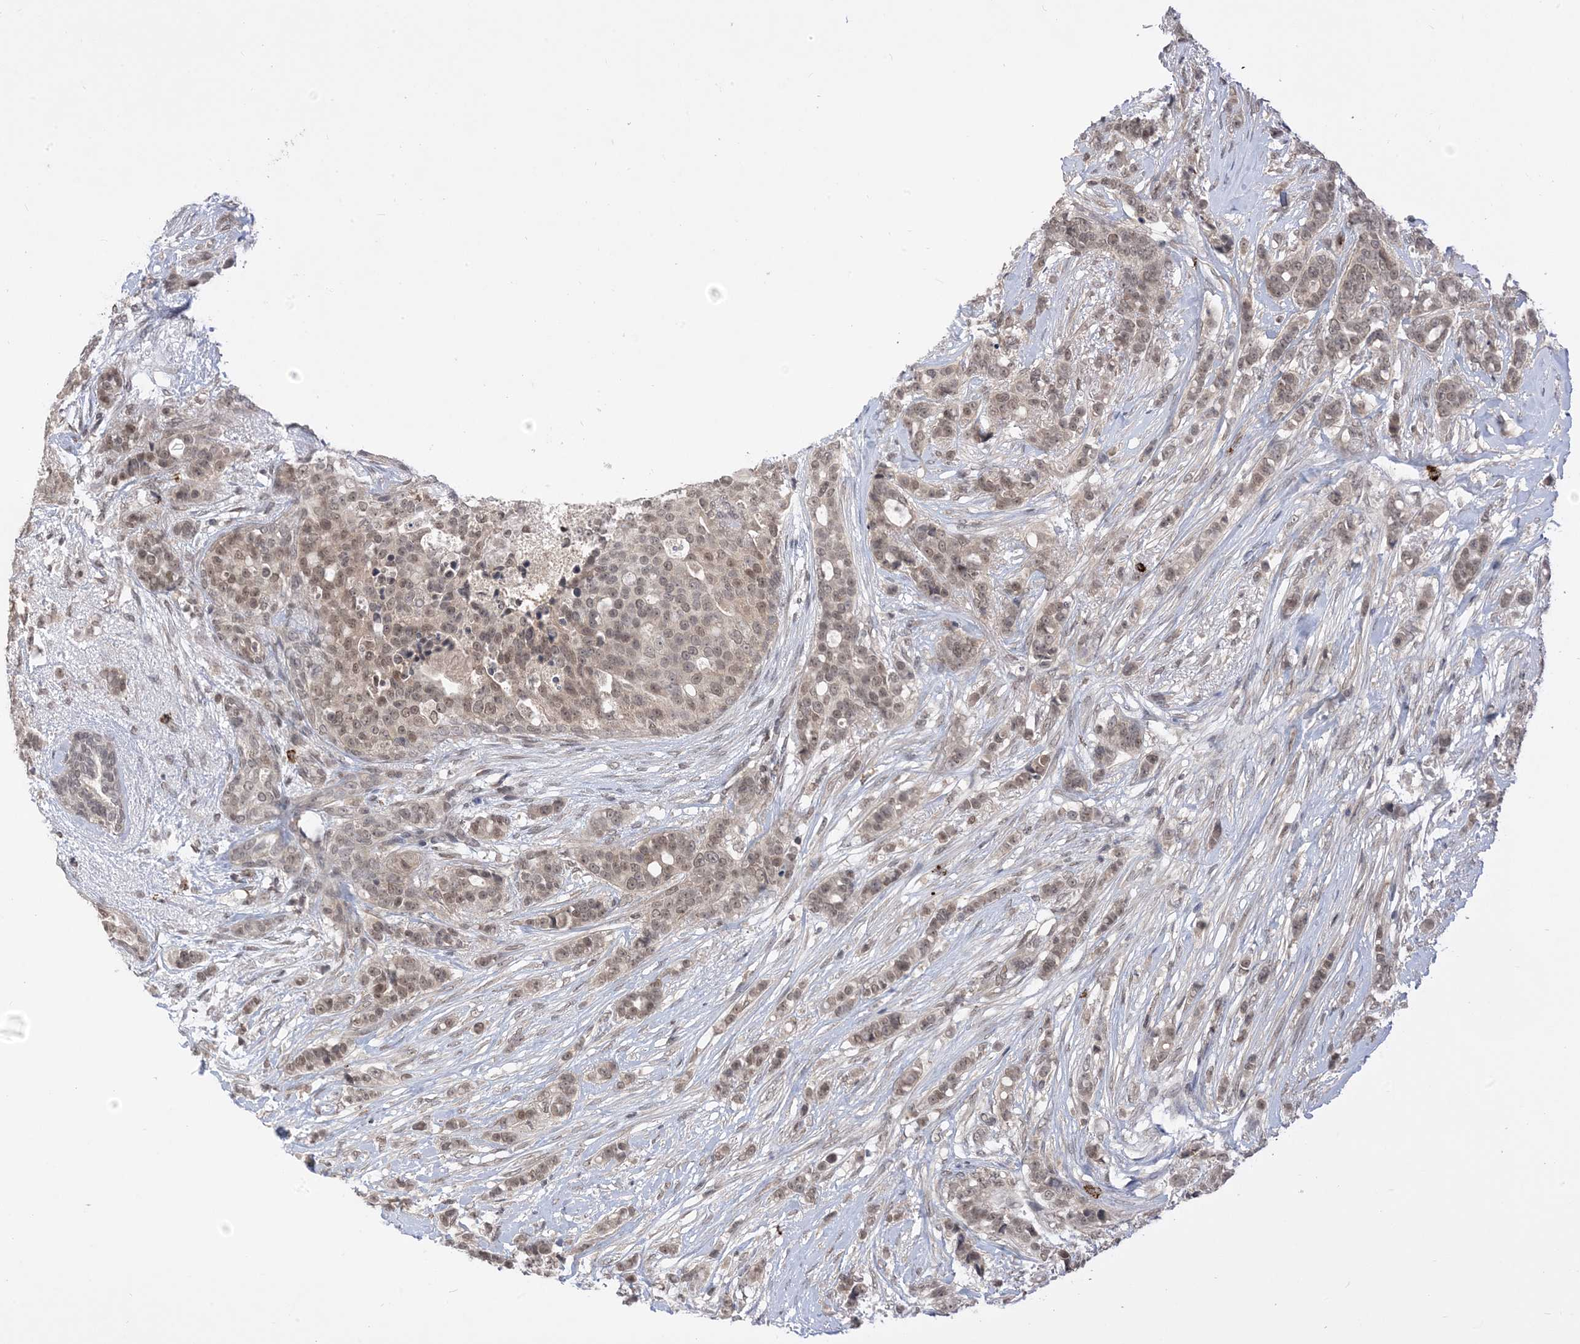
{"staining": {"intensity": "weak", "quantity": ">75%", "location": "nuclear"}, "tissue": "breast cancer", "cell_type": "Tumor cells", "image_type": "cancer", "snomed": [{"axis": "morphology", "description": "Lobular carcinoma"}, {"axis": "topography", "description": "Breast"}], "caption": "A low amount of weak nuclear expression is present in approximately >75% of tumor cells in breast lobular carcinoma tissue.", "gene": "RANBP9", "patient": {"sex": "female", "age": 51}}